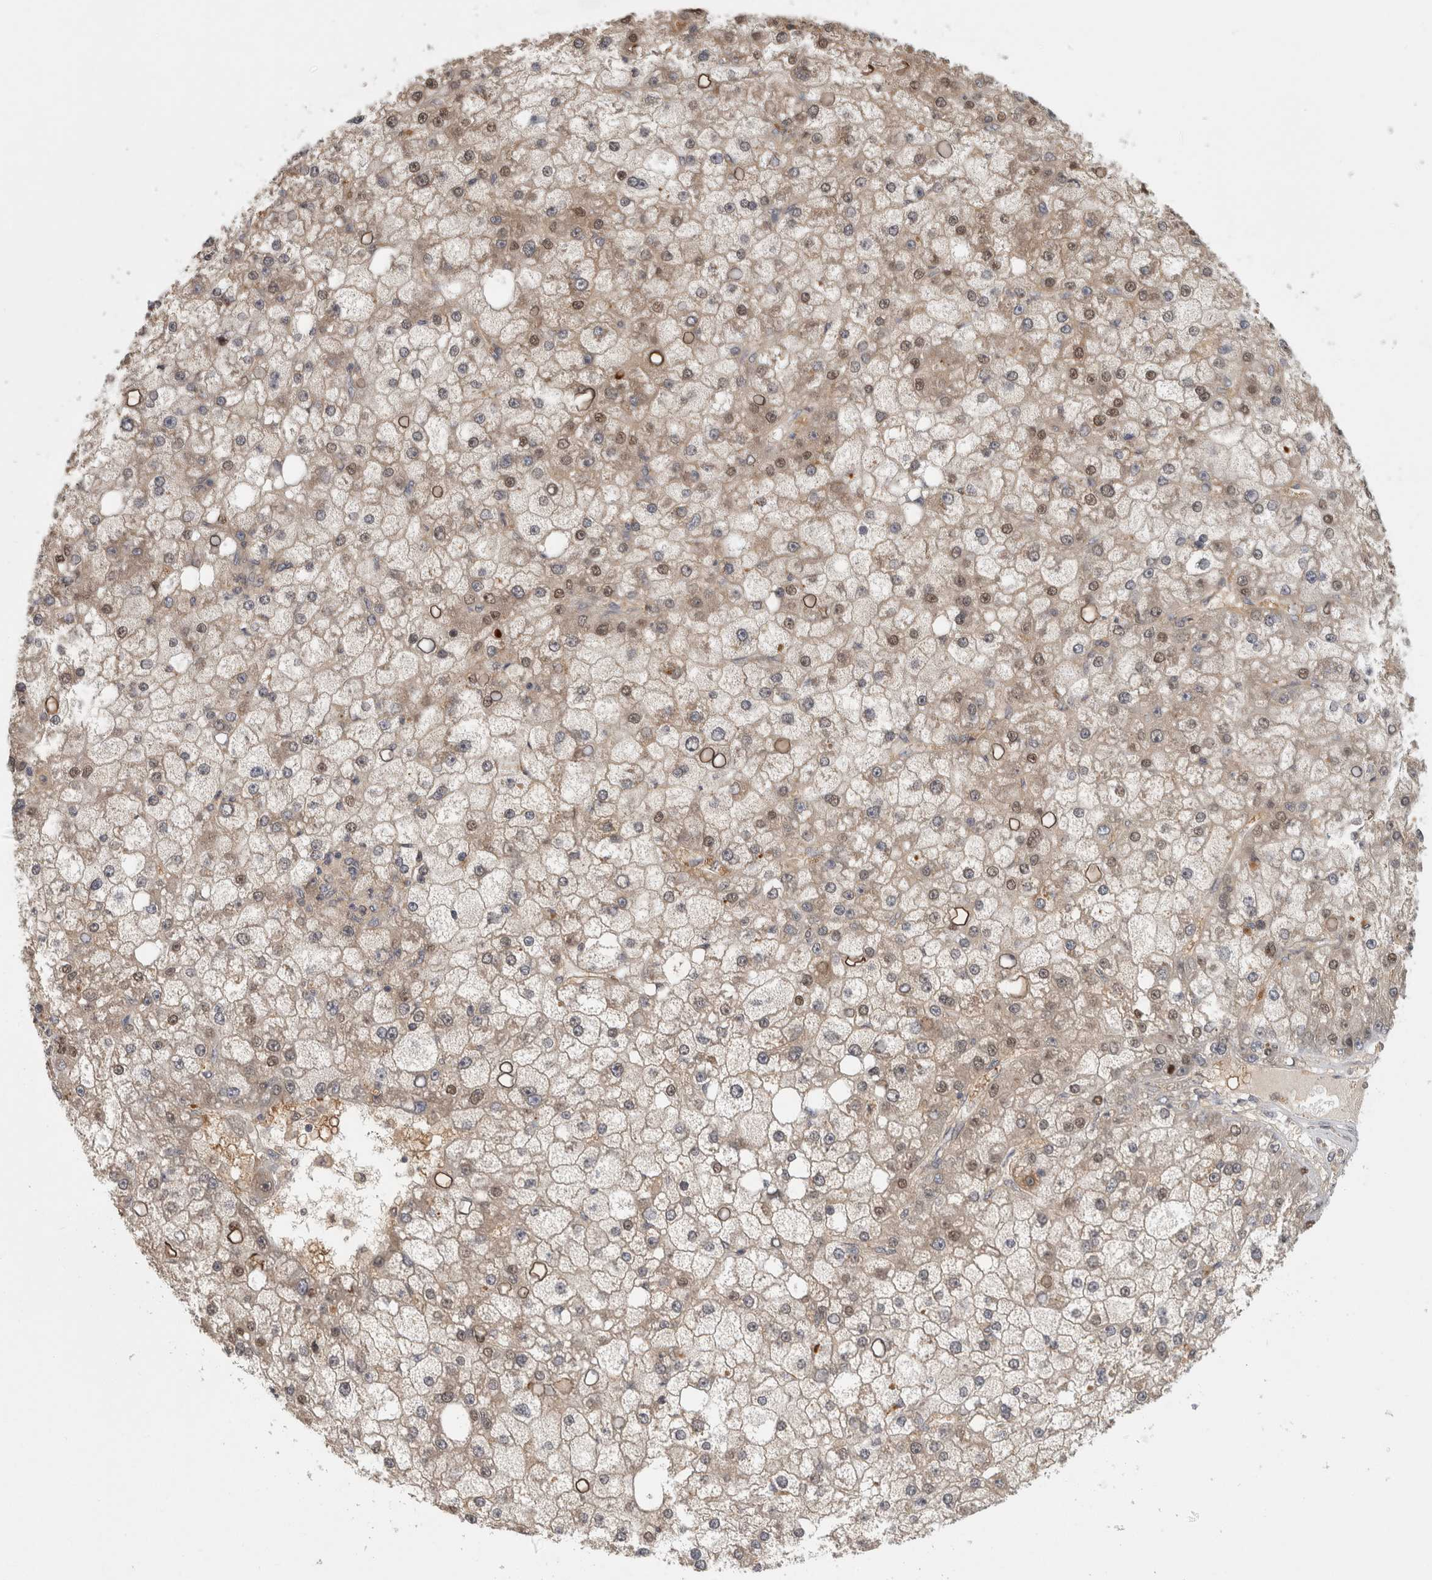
{"staining": {"intensity": "moderate", "quantity": "25%-75%", "location": "cytoplasmic/membranous,nuclear"}, "tissue": "liver cancer", "cell_type": "Tumor cells", "image_type": "cancer", "snomed": [{"axis": "morphology", "description": "Carcinoma, Hepatocellular, NOS"}, {"axis": "topography", "description": "Liver"}], "caption": "Liver cancer (hepatocellular carcinoma) stained for a protein (brown) demonstrates moderate cytoplasmic/membranous and nuclear positive positivity in about 25%-75% of tumor cells.", "gene": "PIGP", "patient": {"sex": "male", "age": 67}}